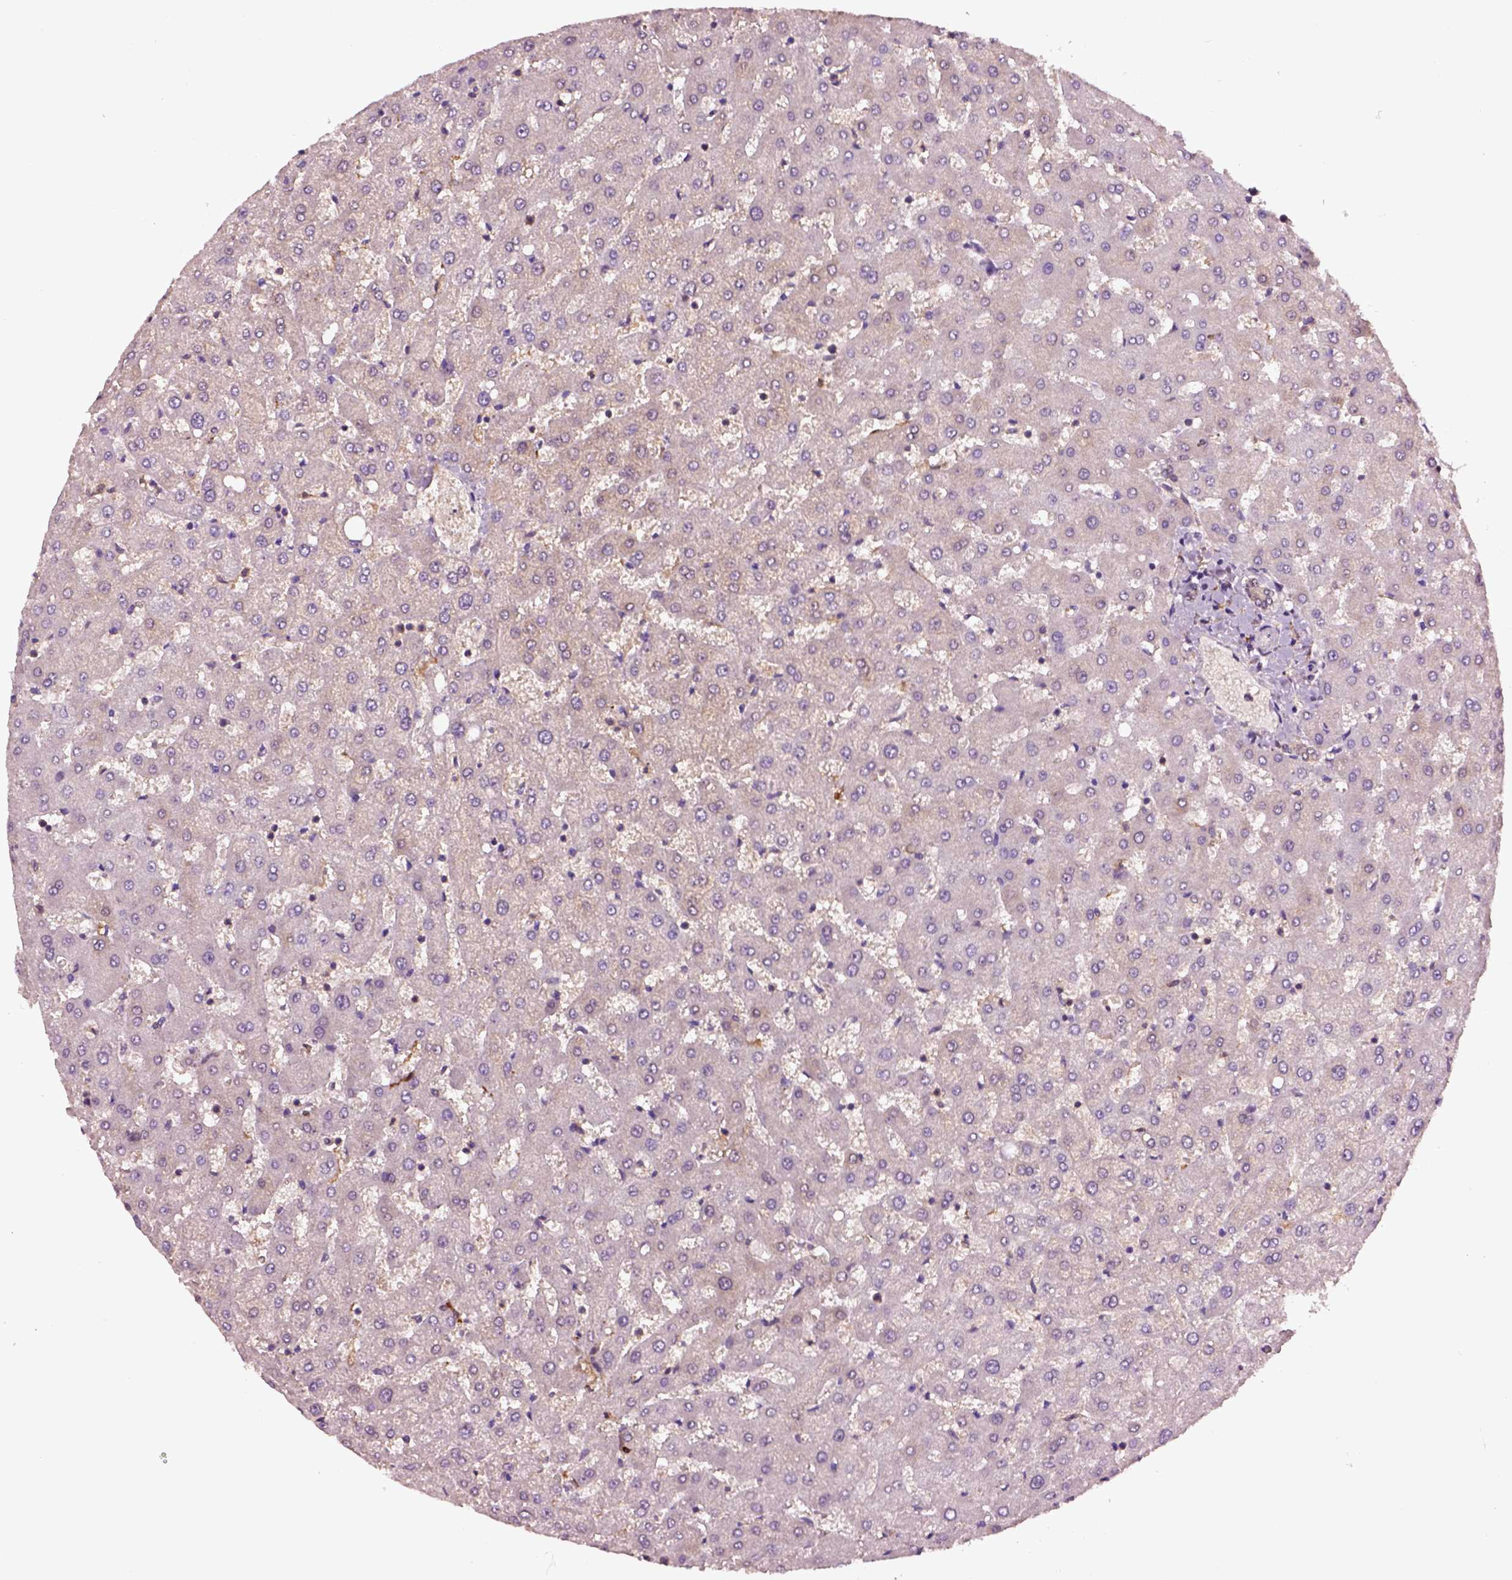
{"staining": {"intensity": "negative", "quantity": "none", "location": "none"}, "tissue": "liver", "cell_type": "Cholangiocytes", "image_type": "normal", "snomed": [{"axis": "morphology", "description": "Normal tissue, NOS"}, {"axis": "topography", "description": "Liver"}], "caption": "High magnification brightfield microscopy of normal liver stained with DAB (brown) and counterstained with hematoxylin (blue): cholangiocytes show no significant expression.", "gene": "MDP1", "patient": {"sex": "female", "age": 50}}